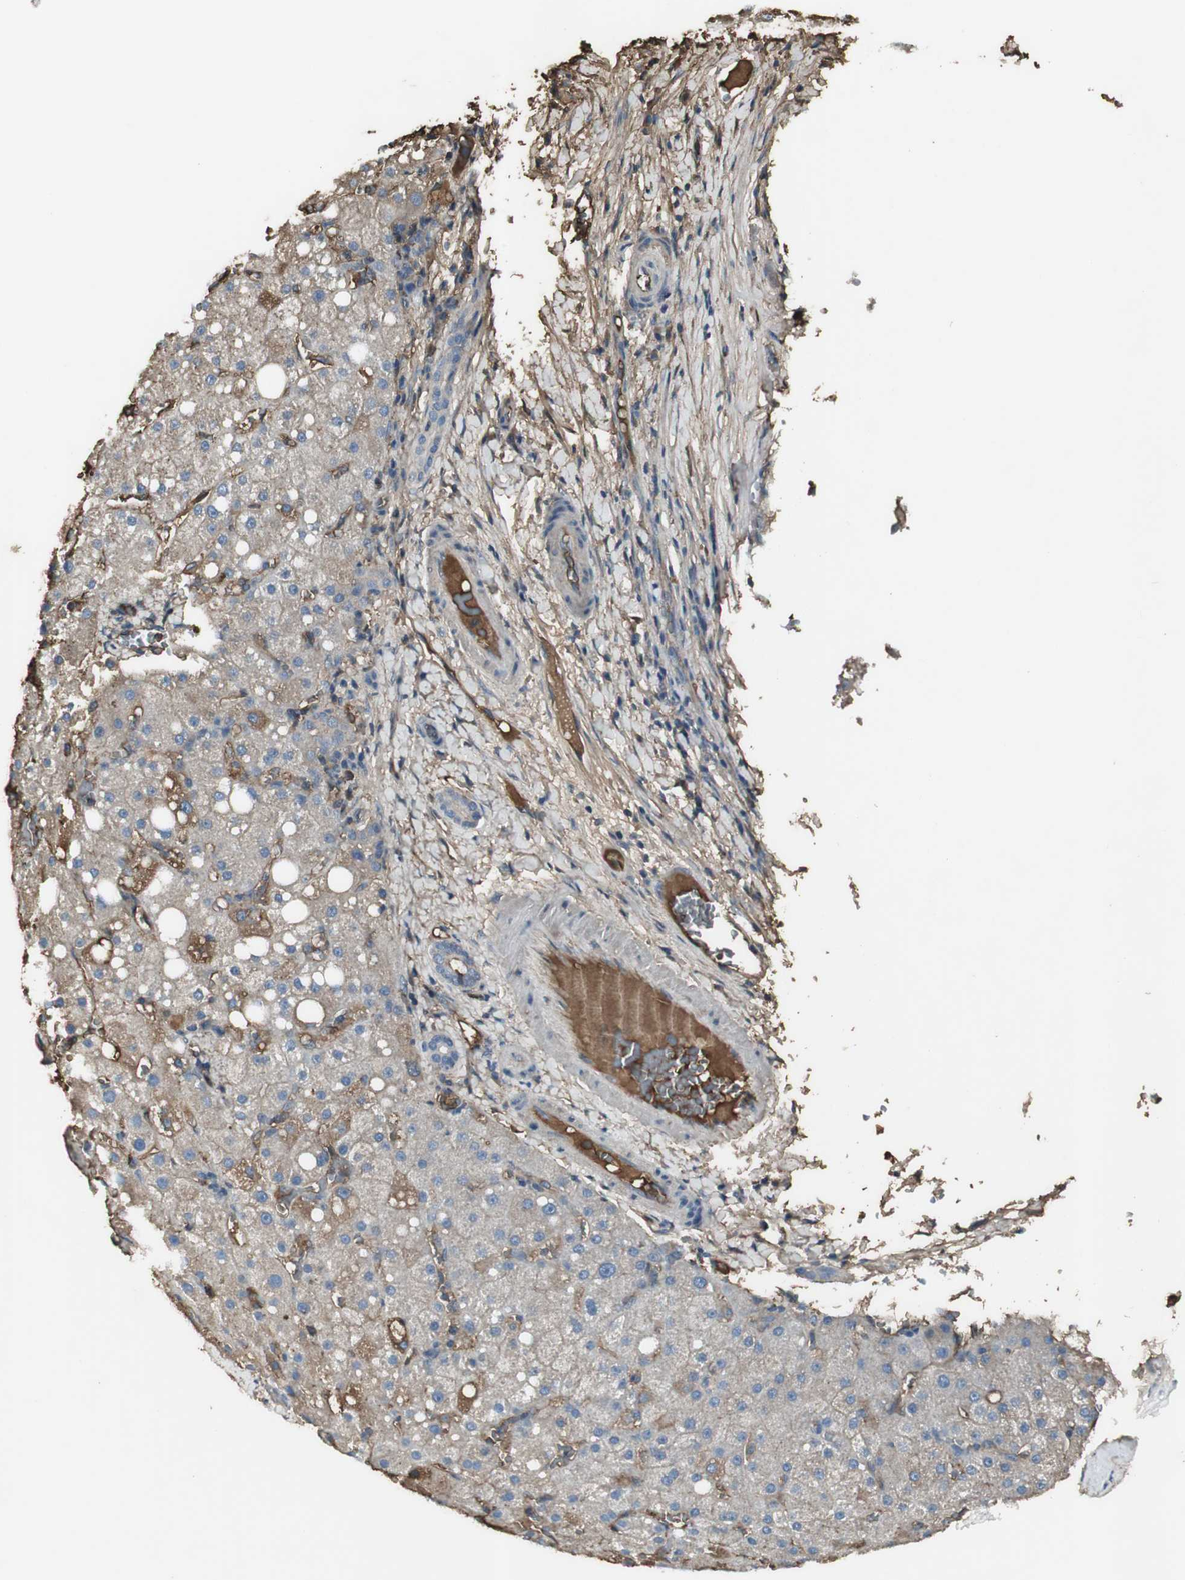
{"staining": {"intensity": "negative", "quantity": "none", "location": "none"}, "tissue": "liver cancer", "cell_type": "Tumor cells", "image_type": "cancer", "snomed": [{"axis": "morphology", "description": "Carcinoma, Hepatocellular, NOS"}, {"axis": "topography", "description": "Liver"}], "caption": "Histopathology image shows no protein positivity in tumor cells of liver cancer tissue.", "gene": "MMP14", "patient": {"sex": "male", "age": 80}}